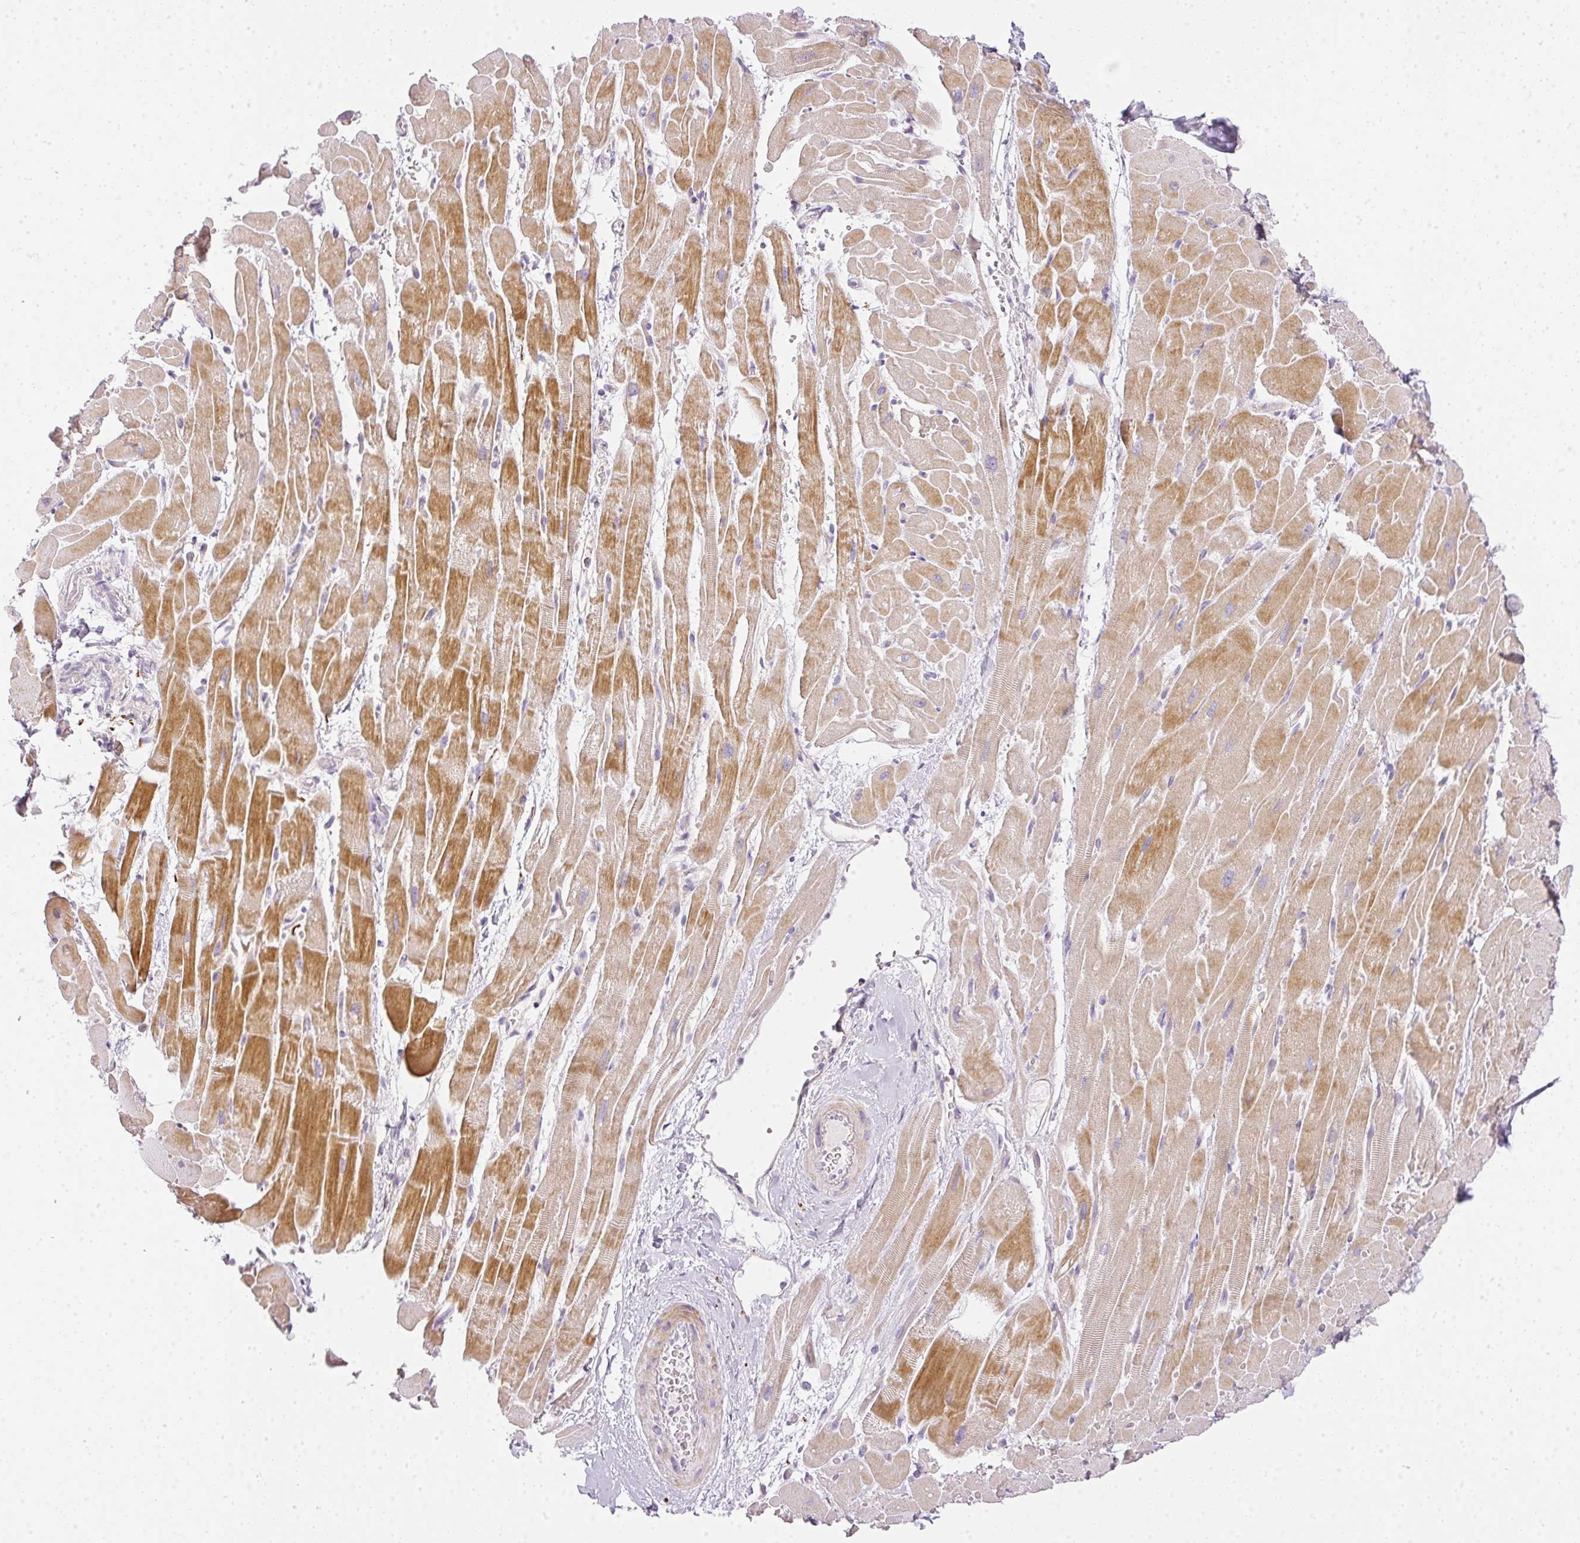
{"staining": {"intensity": "moderate", "quantity": "25%-75%", "location": "cytoplasmic/membranous"}, "tissue": "heart muscle", "cell_type": "Cardiomyocytes", "image_type": "normal", "snomed": [{"axis": "morphology", "description": "Normal tissue, NOS"}, {"axis": "topography", "description": "Heart"}], "caption": "High-power microscopy captured an immunohistochemistry (IHC) photomicrograph of unremarkable heart muscle, revealing moderate cytoplasmic/membranous positivity in about 25%-75% of cardiomyocytes.", "gene": "RAX2", "patient": {"sex": "male", "age": 37}}